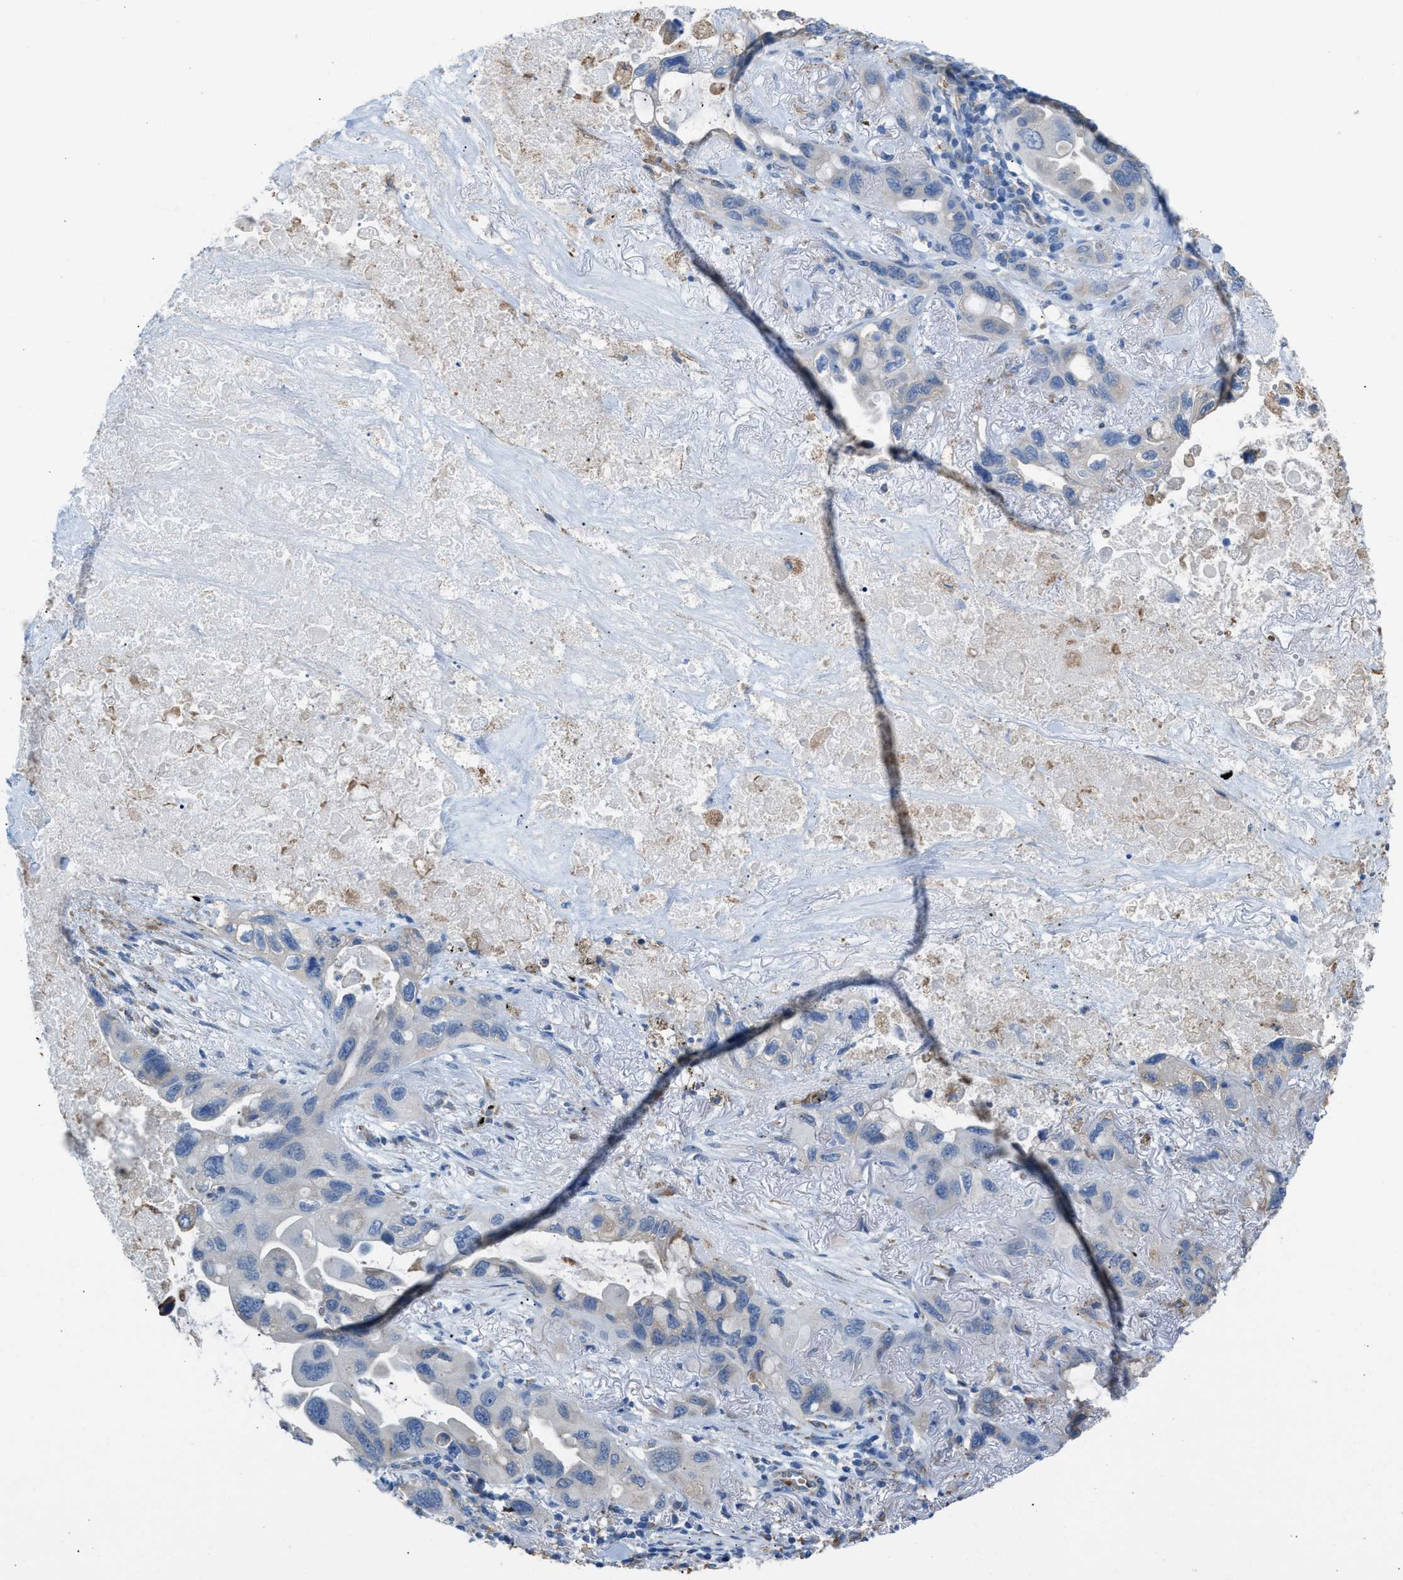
{"staining": {"intensity": "negative", "quantity": "none", "location": "none"}, "tissue": "lung cancer", "cell_type": "Tumor cells", "image_type": "cancer", "snomed": [{"axis": "morphology", "description": "Squamous cell carcinoma, NOS"}, {"axis": "topography", "description": "Lung"}], "caption": "Immunohistochemistry of human squamous cell carcinoma (lung) exhibits no expression in tumor cells.", "gene": "CA3", "patient": {"sex": "female", "age": 73}}